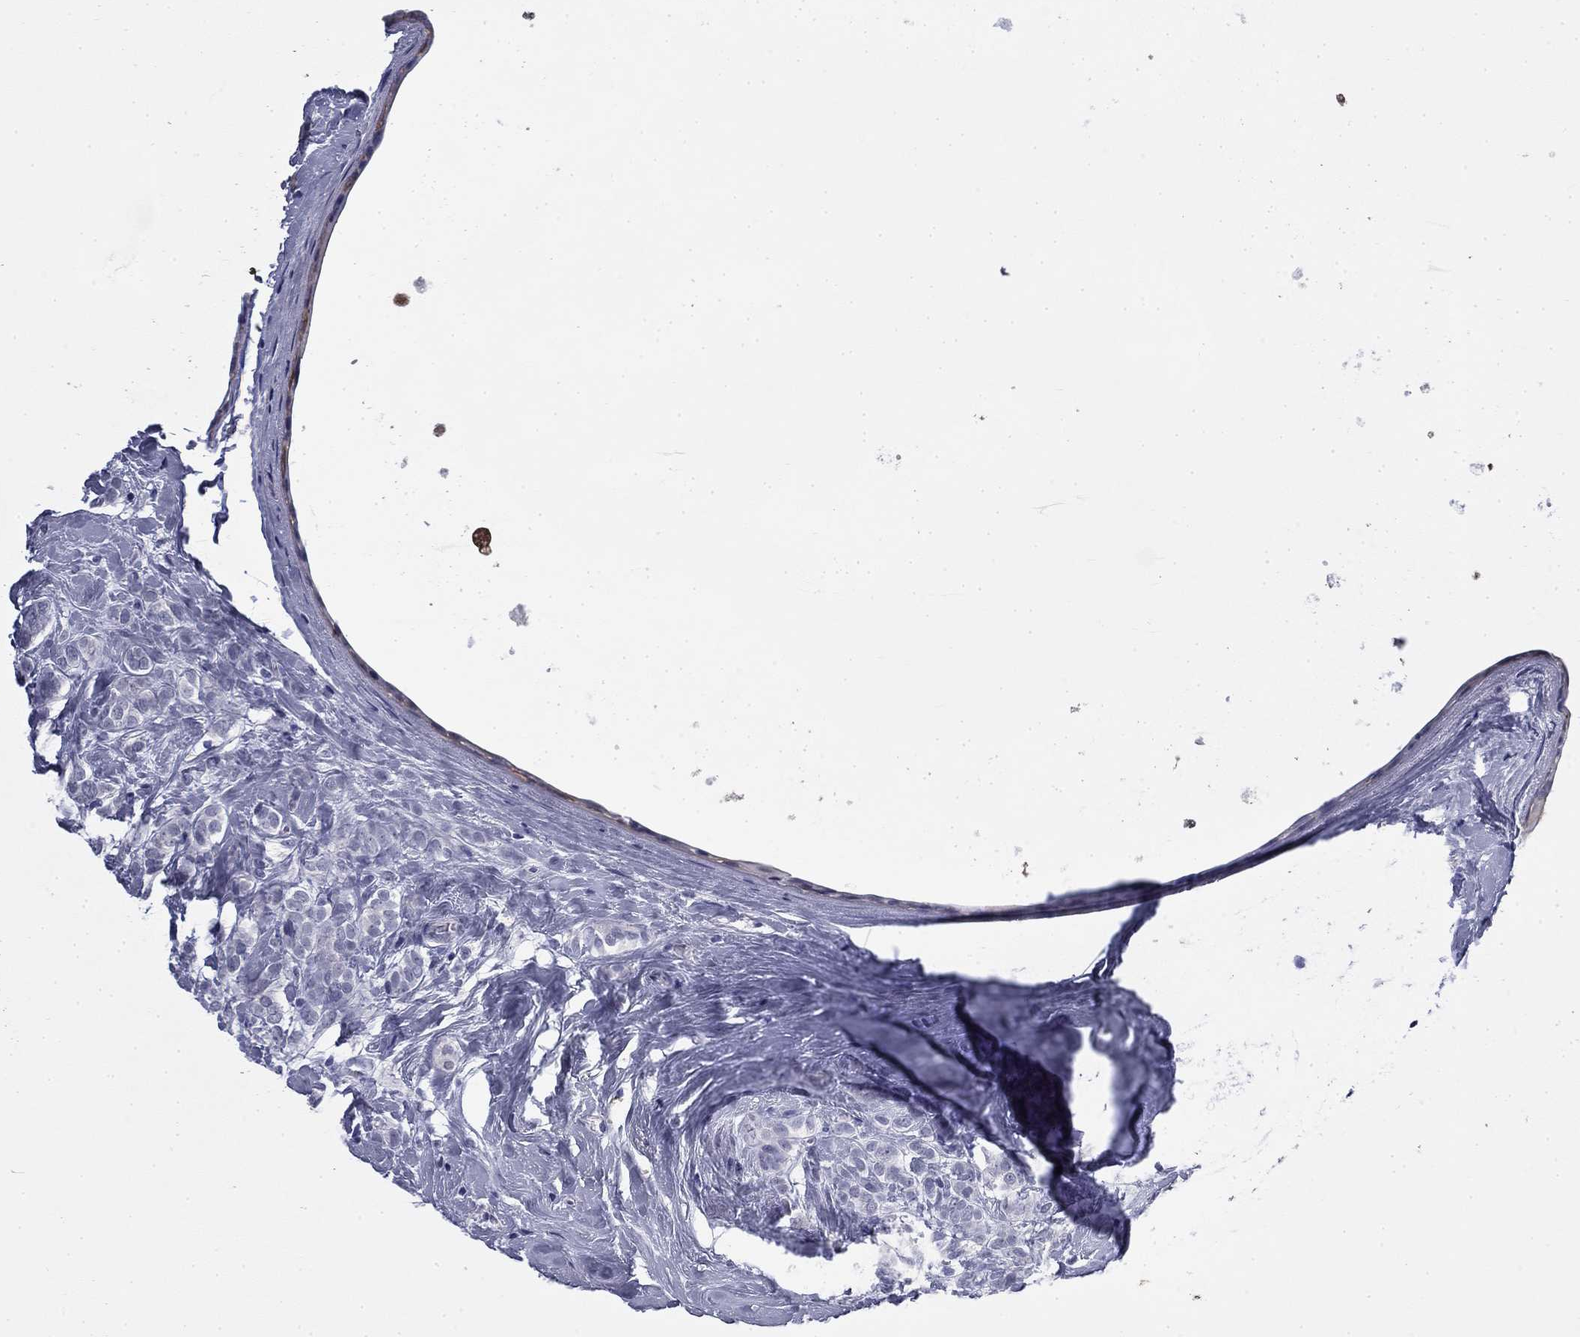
{"staining": {"intensity": "negative", "quantity": "none", "location": "none"}, "tissue": "breast cancer", "cell_type": "Tumor cells", "image_type": "cancer", "snomed": [{"axis": "morphology", "description": "Lobular carcinoma"}, {"axis": "topography", "description": "Breast"}], "caption": "Photomicrograph shows no significant protein expression in tumor cells of lobular carcinoma (breast).", "gene": "BCL2L14", "patient": {"sex": "female", "age": 49}}